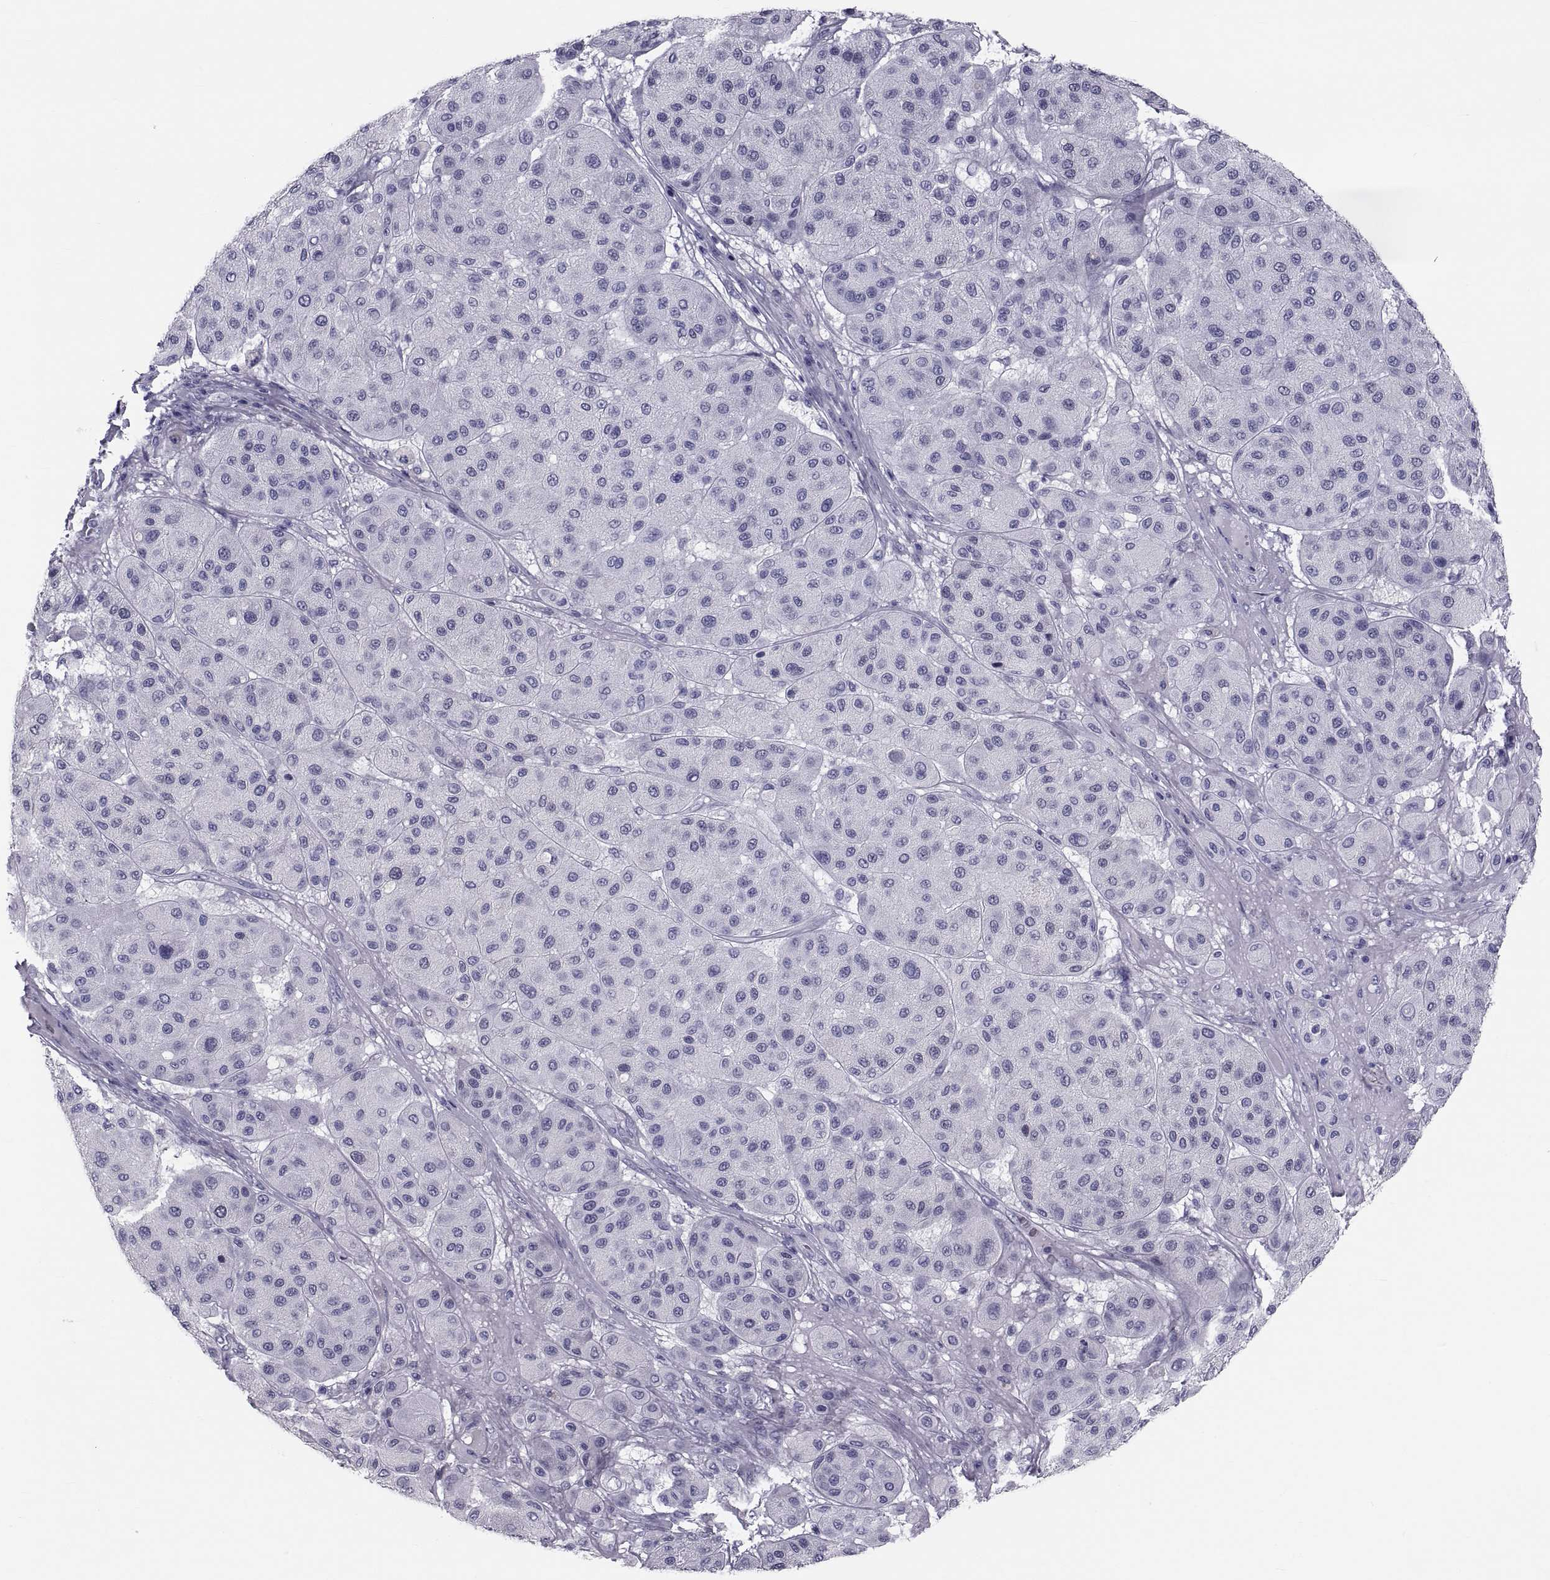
{"staining": {"intensity": "negative", "quantity": "none", "location": "none"}, "tissue": "melanoma", "cell_type": "Tumor cells", "image_type": "cancer", "snomed": [{"axis": "morphology", "description": "Malignant melanoma, Metastatic site"}, {"axis": "topography", "description": "Smooth muscle"}], "caption": "This is a micrograph of immunohistochemistry staining of melanoma, which shows no staining in tumor cells.", "gene": "CRISP1", "patient": {"sex": "male", "age": 41}}